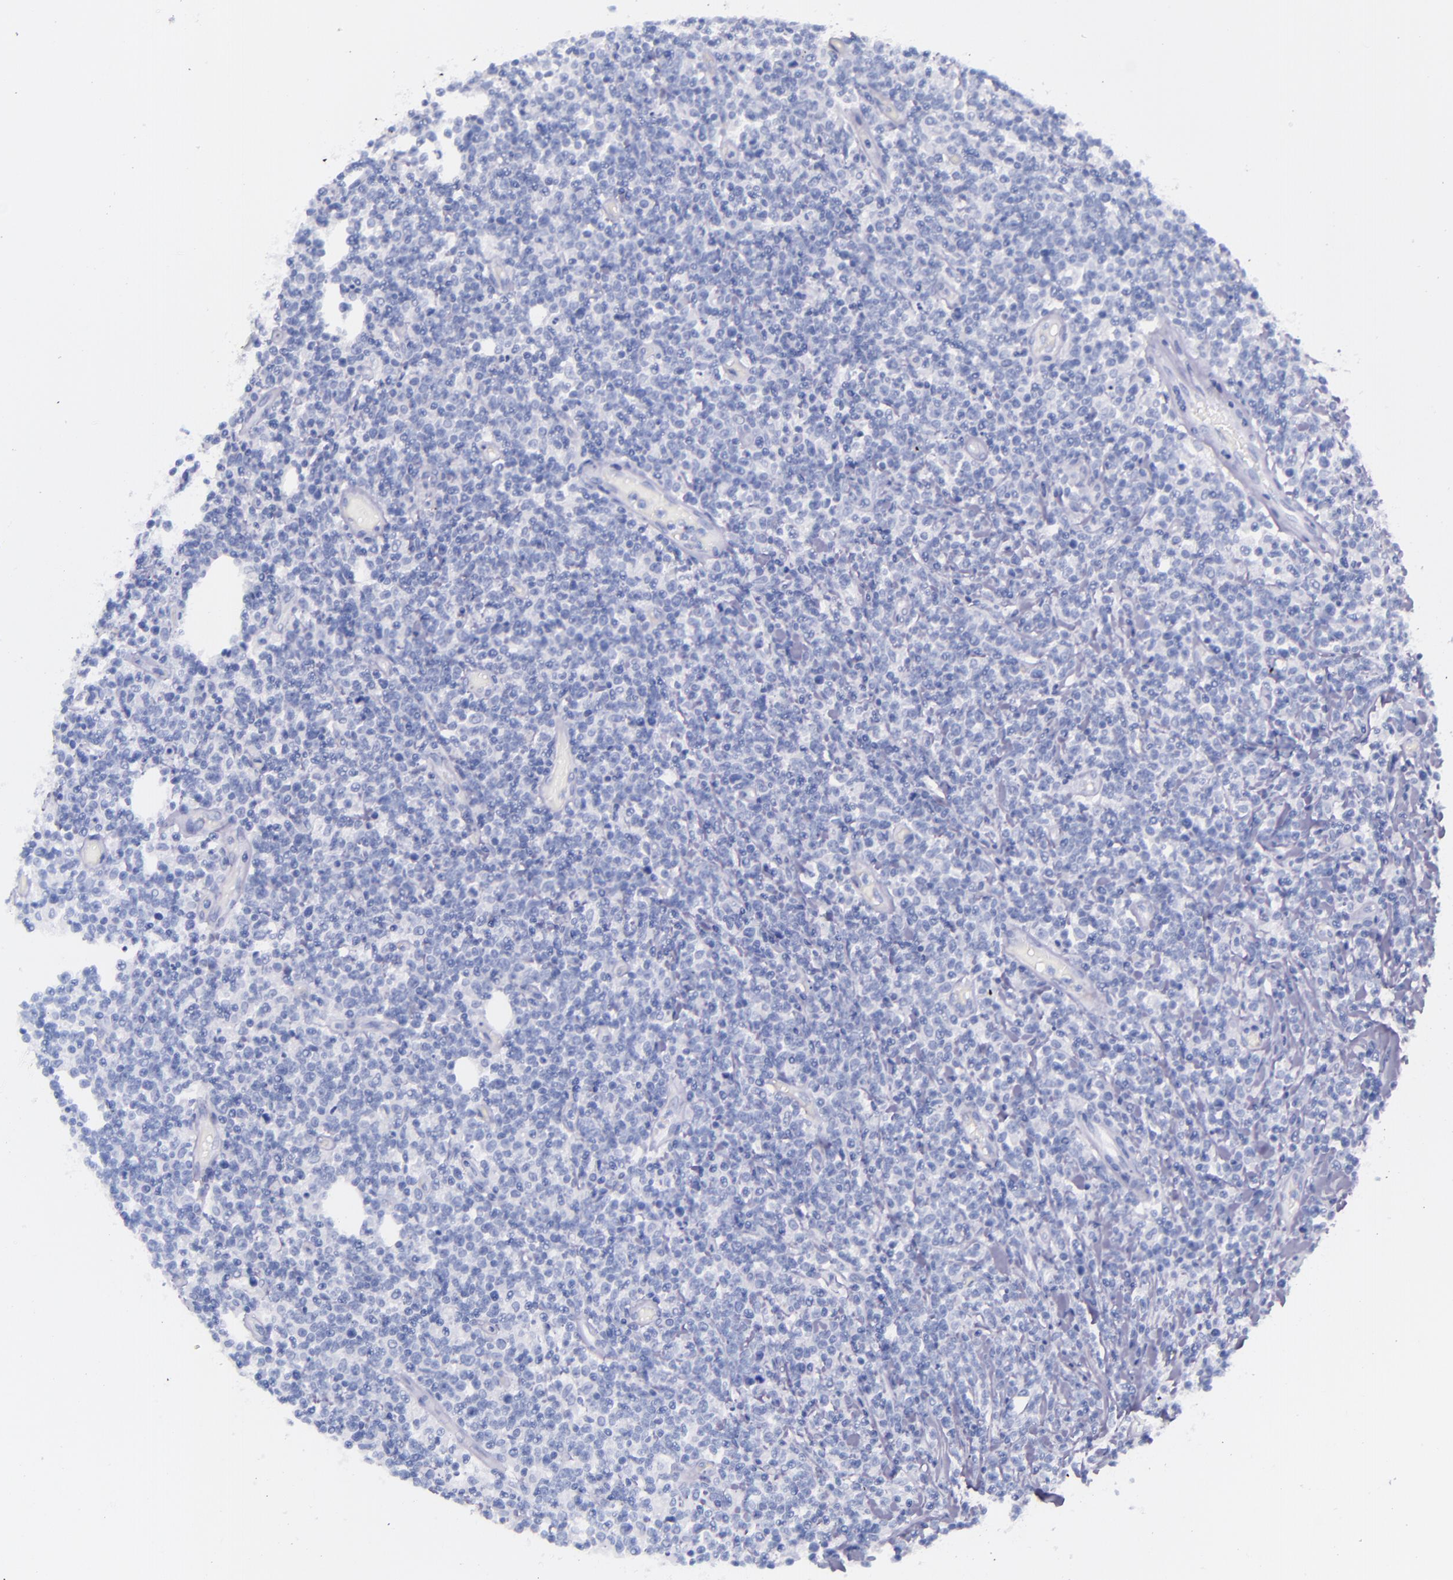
{"staining": {"intensity": "negative", "quantity": "none", "location": "none"}, "tissue": "lymphoma", "cell_type": "Tumor cells", "image_type": "cancer", "snomed": [{"axis": "morphology", "description": "Malignant lymphoma, non-Hodgkin's type, High grade"}, {"axis": "topography", "description": "Colon"}], "caption": "The image exhibits no staining of tumor cells in high-grade malignant lymphoma, non-Hodgkin's type. (DAB (3,3'-diaminobenzidine) immunohistochemistry with hematoxylin counter stain).", "gene": "SFTPA2", "patient": {"sex": "male", "age": 82}}